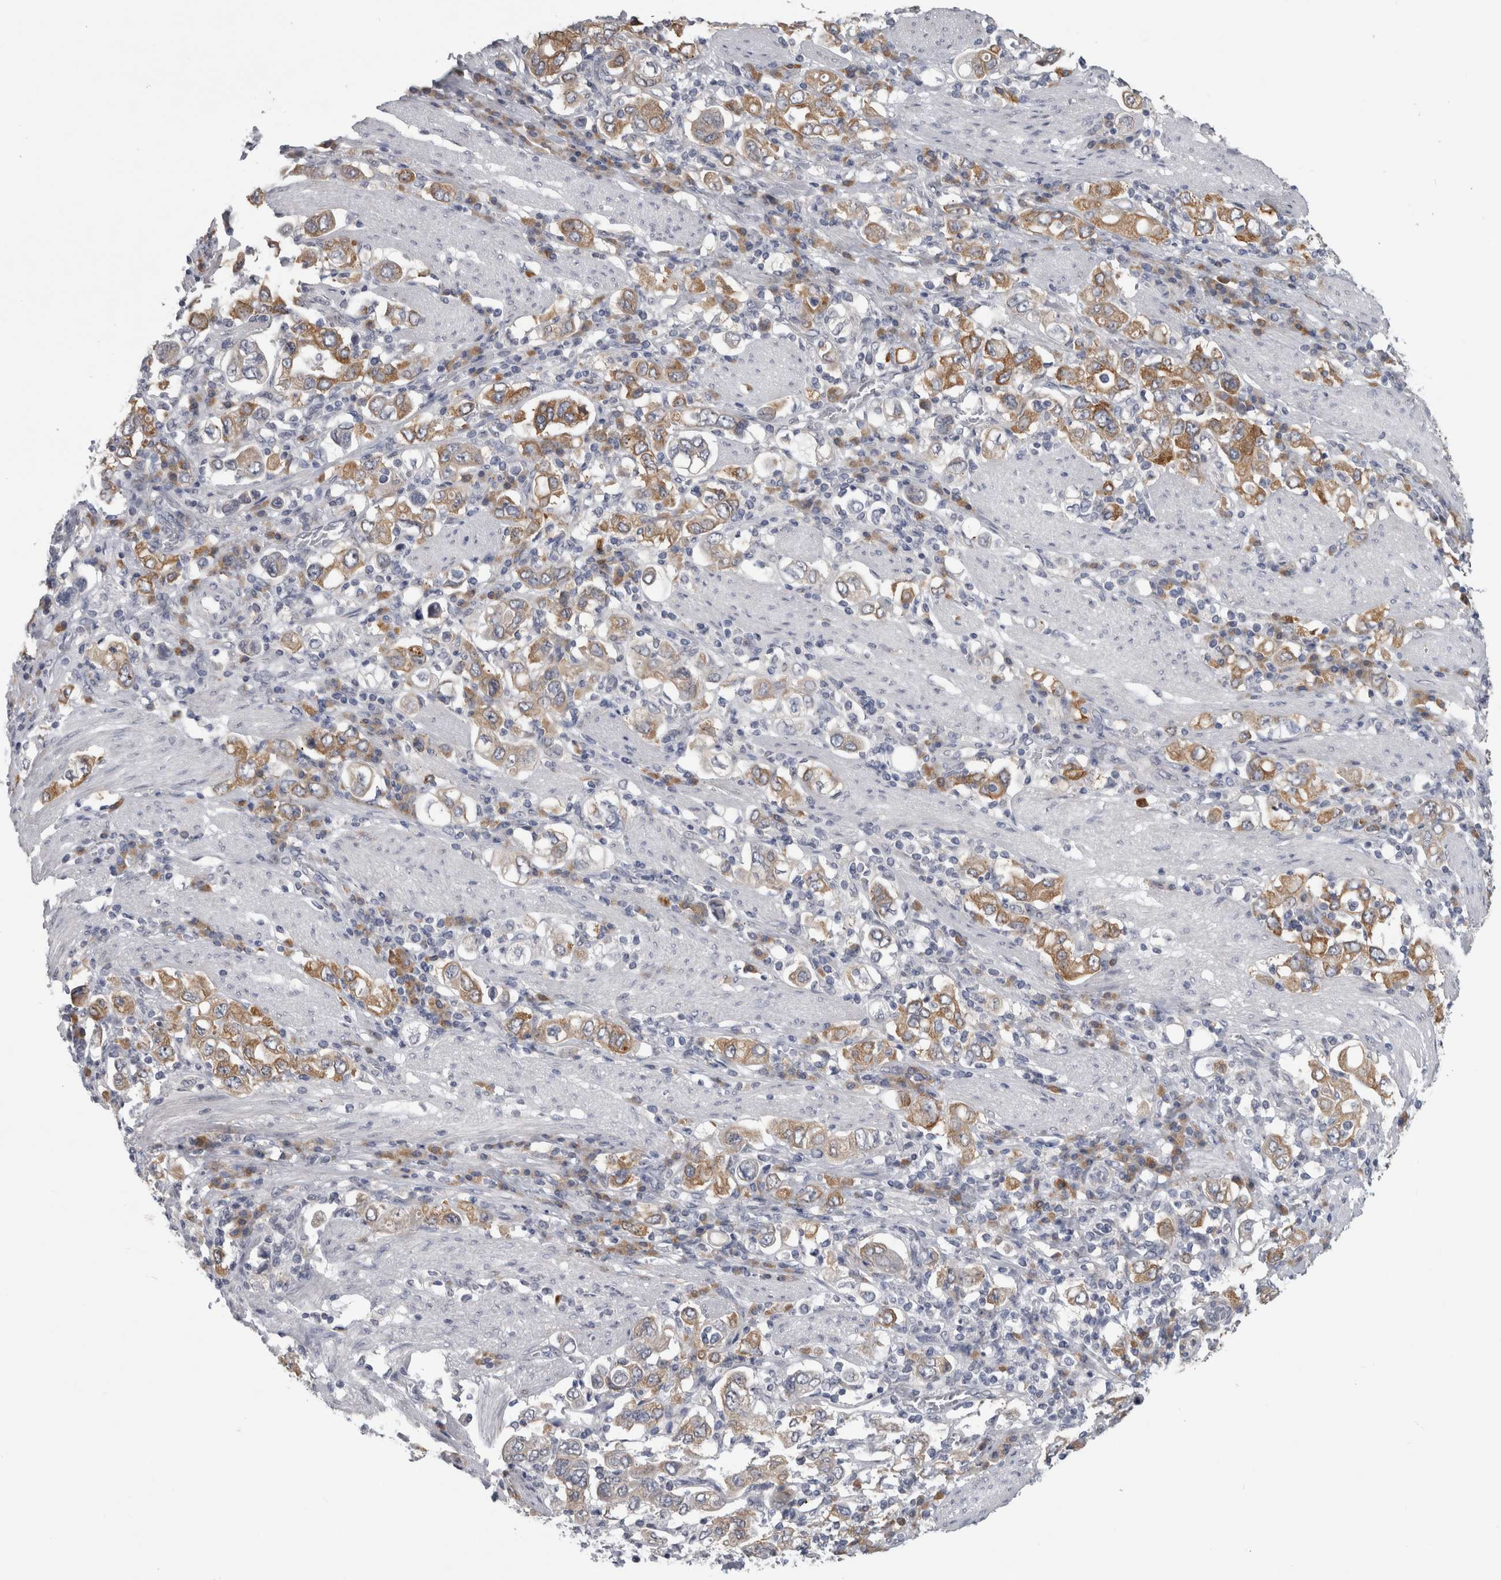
{"staining": {"intensity": "moderate", "quantity": "25%-75%", "location": "cytoplasmic/membranous"}, "tissue": "stomach cancer", "cell_type": "Tumor cells", "image_type": "cancer", "snomed": [{"axis": "morphology", "description": "Adenocarcinoma, NOS"}, {"axis": "topography", "description": "Stomach, upper"}], "caption": "Immunohistochemical staining of human stomach cancer (adenocarcinoma) demonstrates moderate cytoplasmic/membranous protein expression in approximately 25%-75% of tumor cells.", "gene": "TMEM242", "patient": {"sex": "male", "age": 62}}